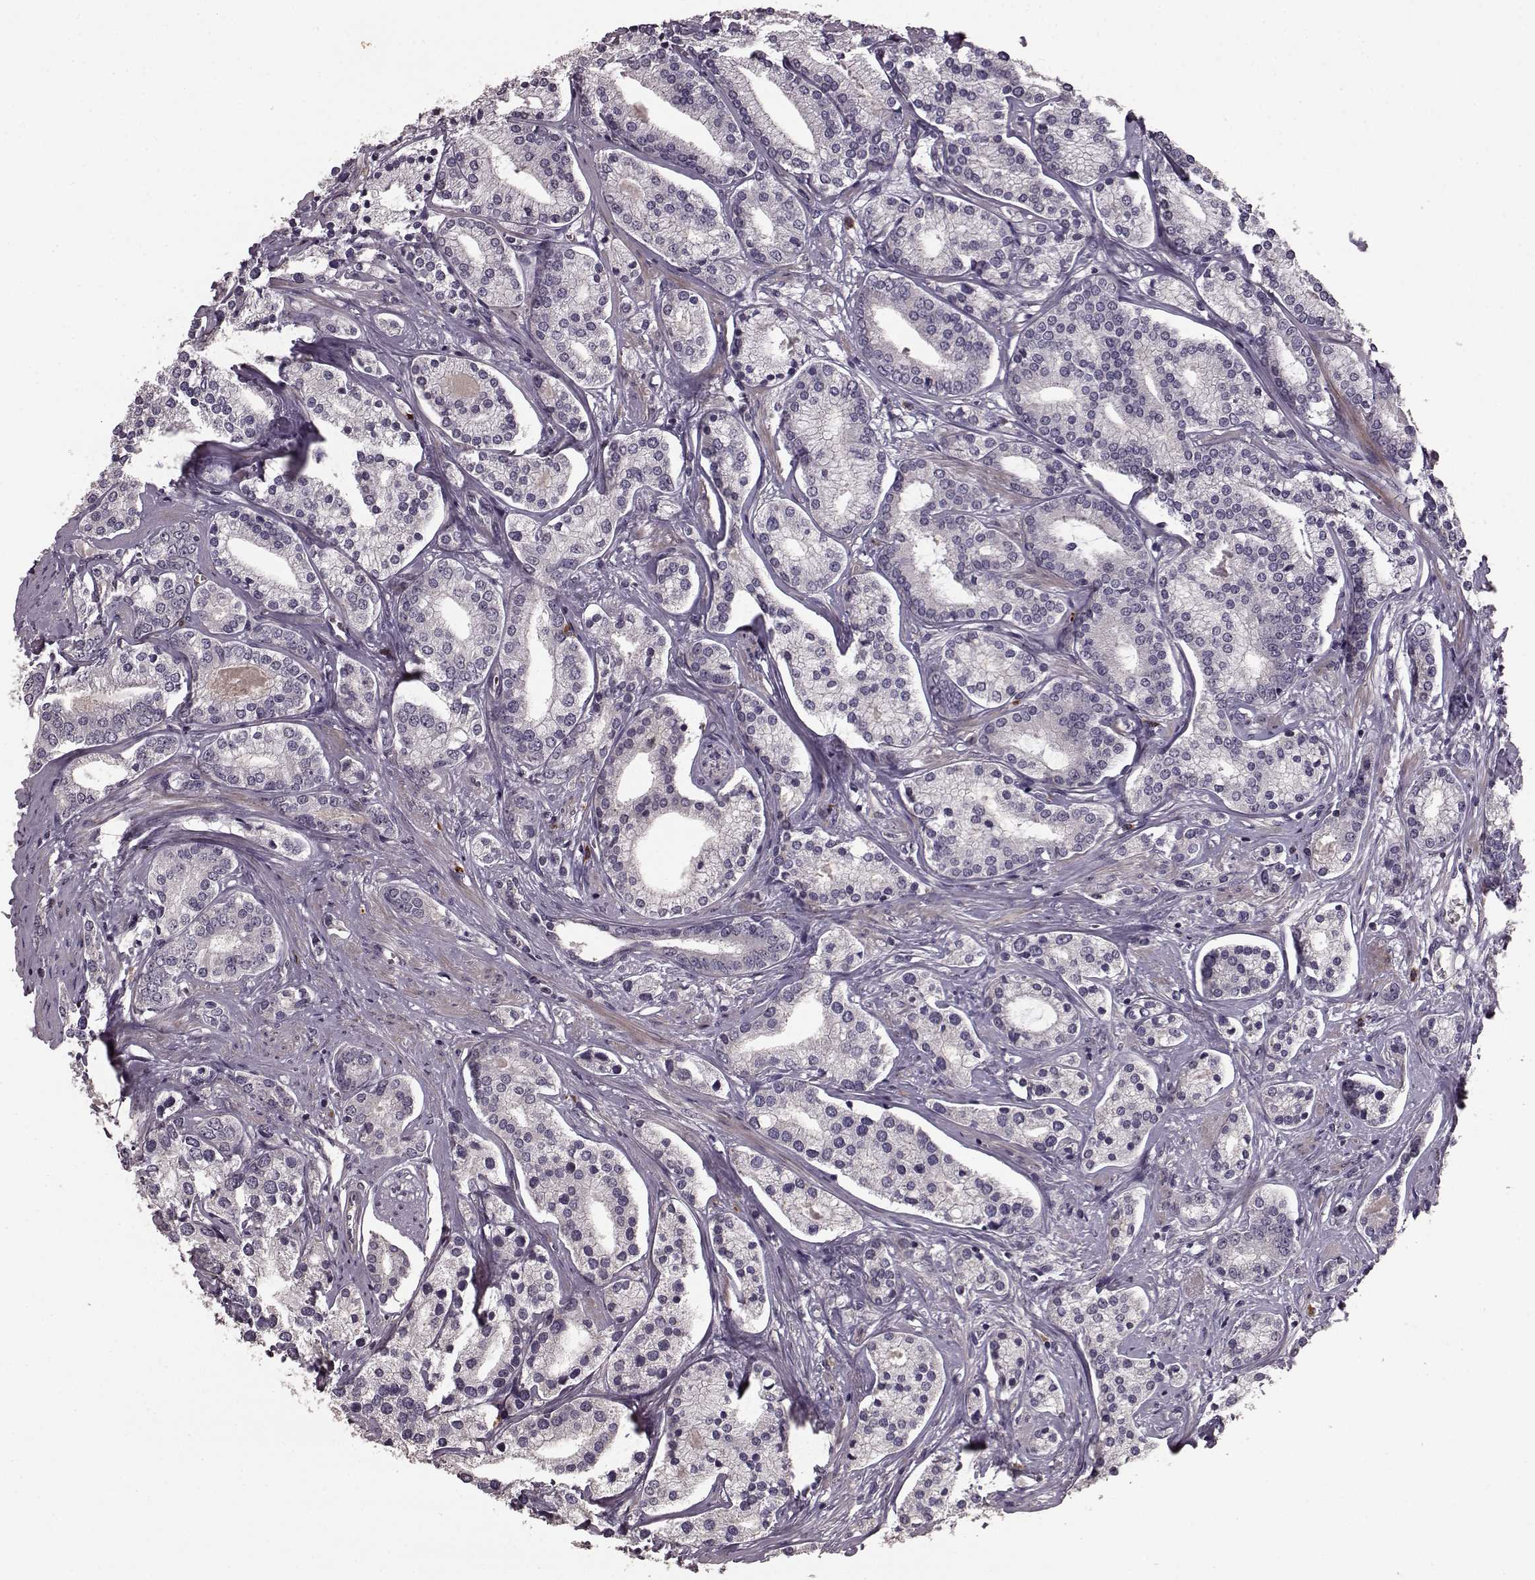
{"staining": {"intensity": "negative", "quantity": "none", "location": "none"}, "tissue": "prostate cancer", "cell_type": "Tumor cells", "image_type": "cancer", "snomed": [{"axis": "morphology", "description": "Adenocarcinoma, High grade"}, {"axis": "topography", "description": "Prostate"}], "caption": "The image reveals no significant expression in tumor cells of adenocarcinoma (high-grade) (prostate). (DAB (3,3'-diaminobenzidine) immunohistochemistry (IHC), high magnification).", "gene": "SLC52A3", "patient": {"sex": "male", "age": 58}}